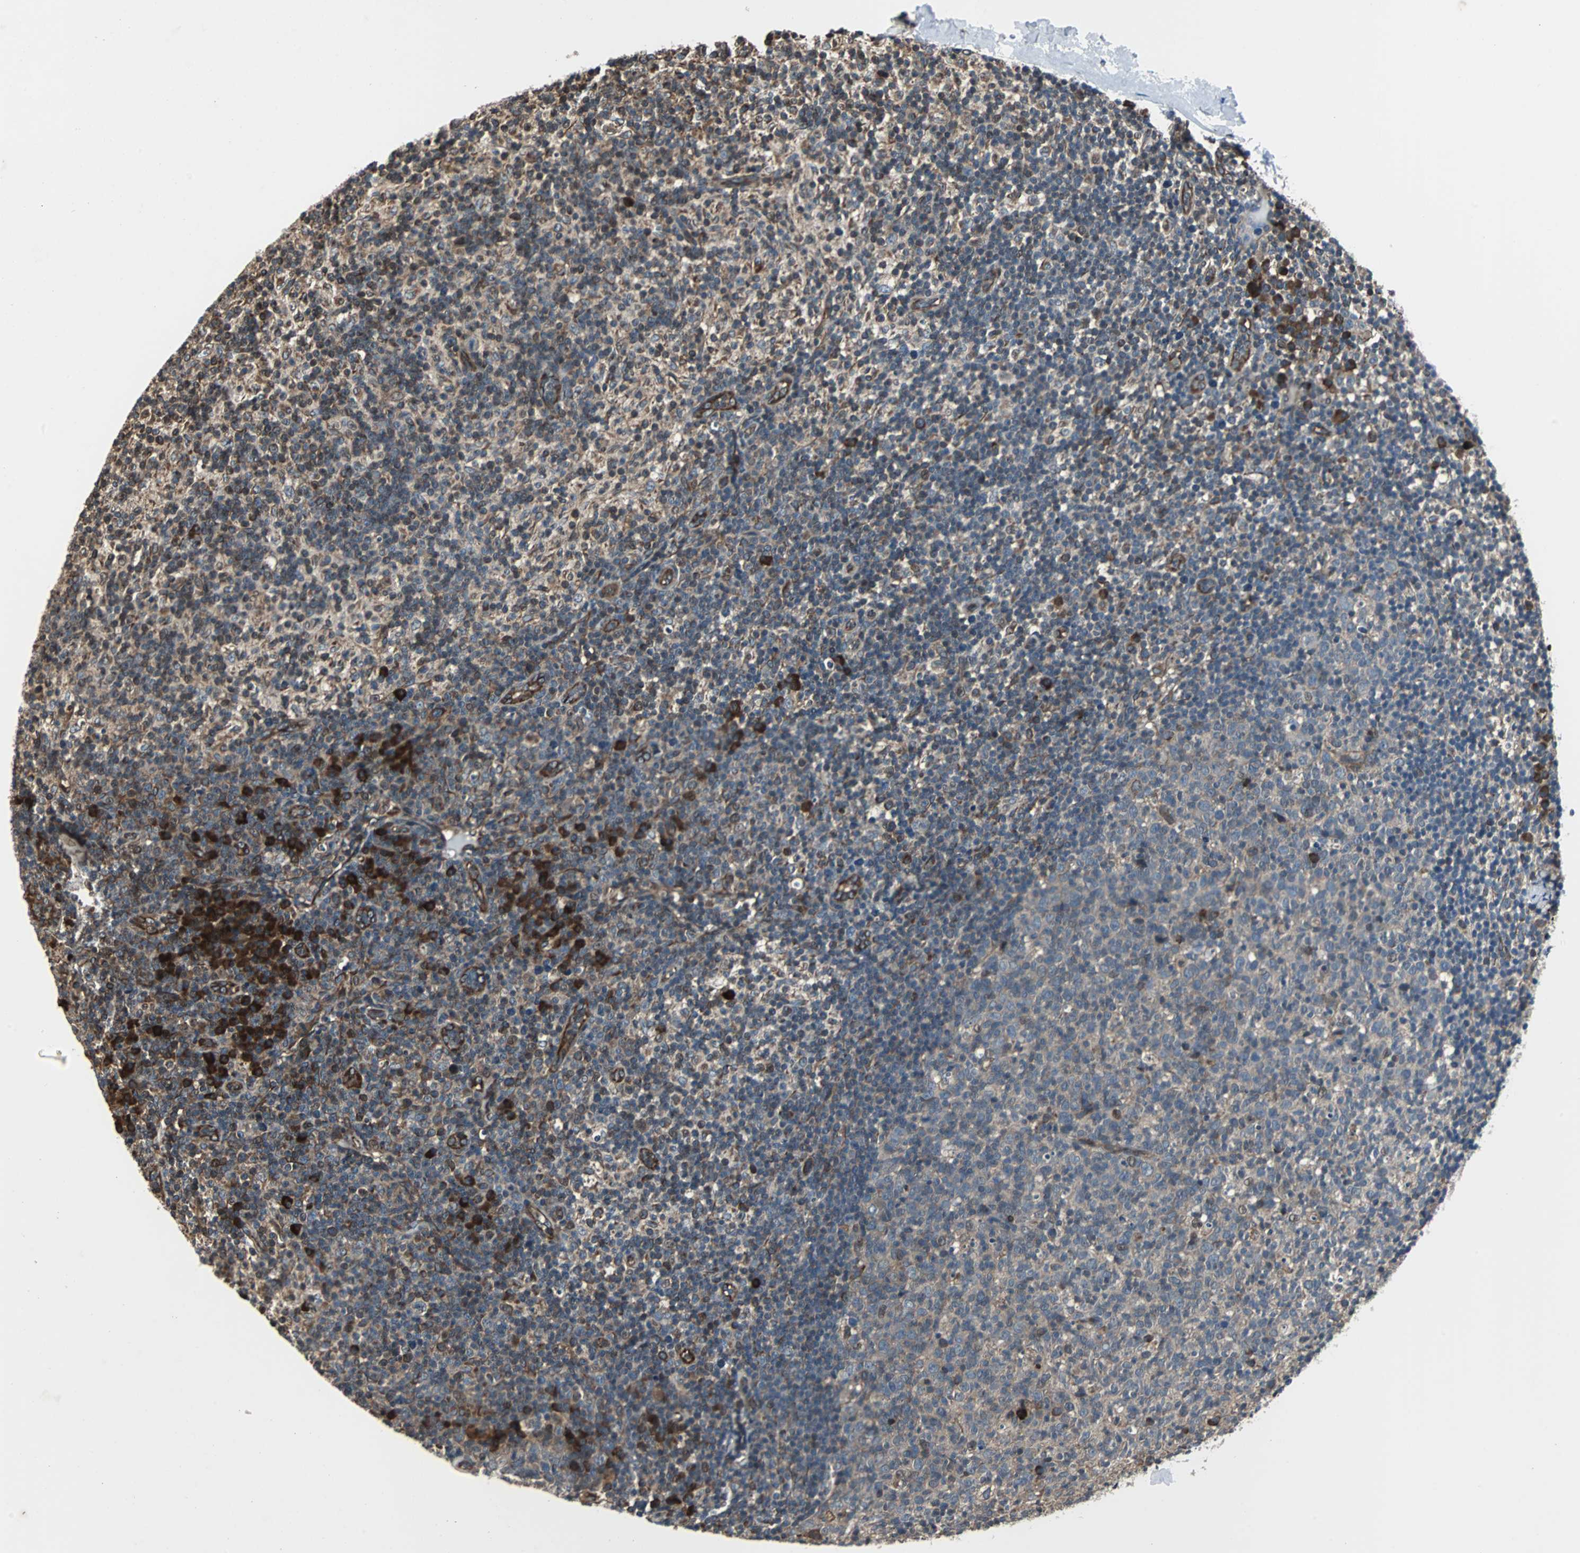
{"staining": {"intensity": "strong", "quantity": "<25%", "location": "cytoplasmic/membranous"}, "tissue": "lymph node", "cell_type": "Germinal center cells", "image_type": "normal", "snomed": [{"axis": "morphology", "description": "Normal tissue, NOS"}, {"axis": "morphology", "description": "Inflammation, NOS"}, {"axis": "topography", "description": "Lymph node"}], "caption": "The histopathology image displays staining of unremarkable lymph node, revealing strong cytoplasmic/membranous protein expression (brown color) within germinal center cells.", "gene": "CHP1", "patient": {"sex": "male", "age": 55}}